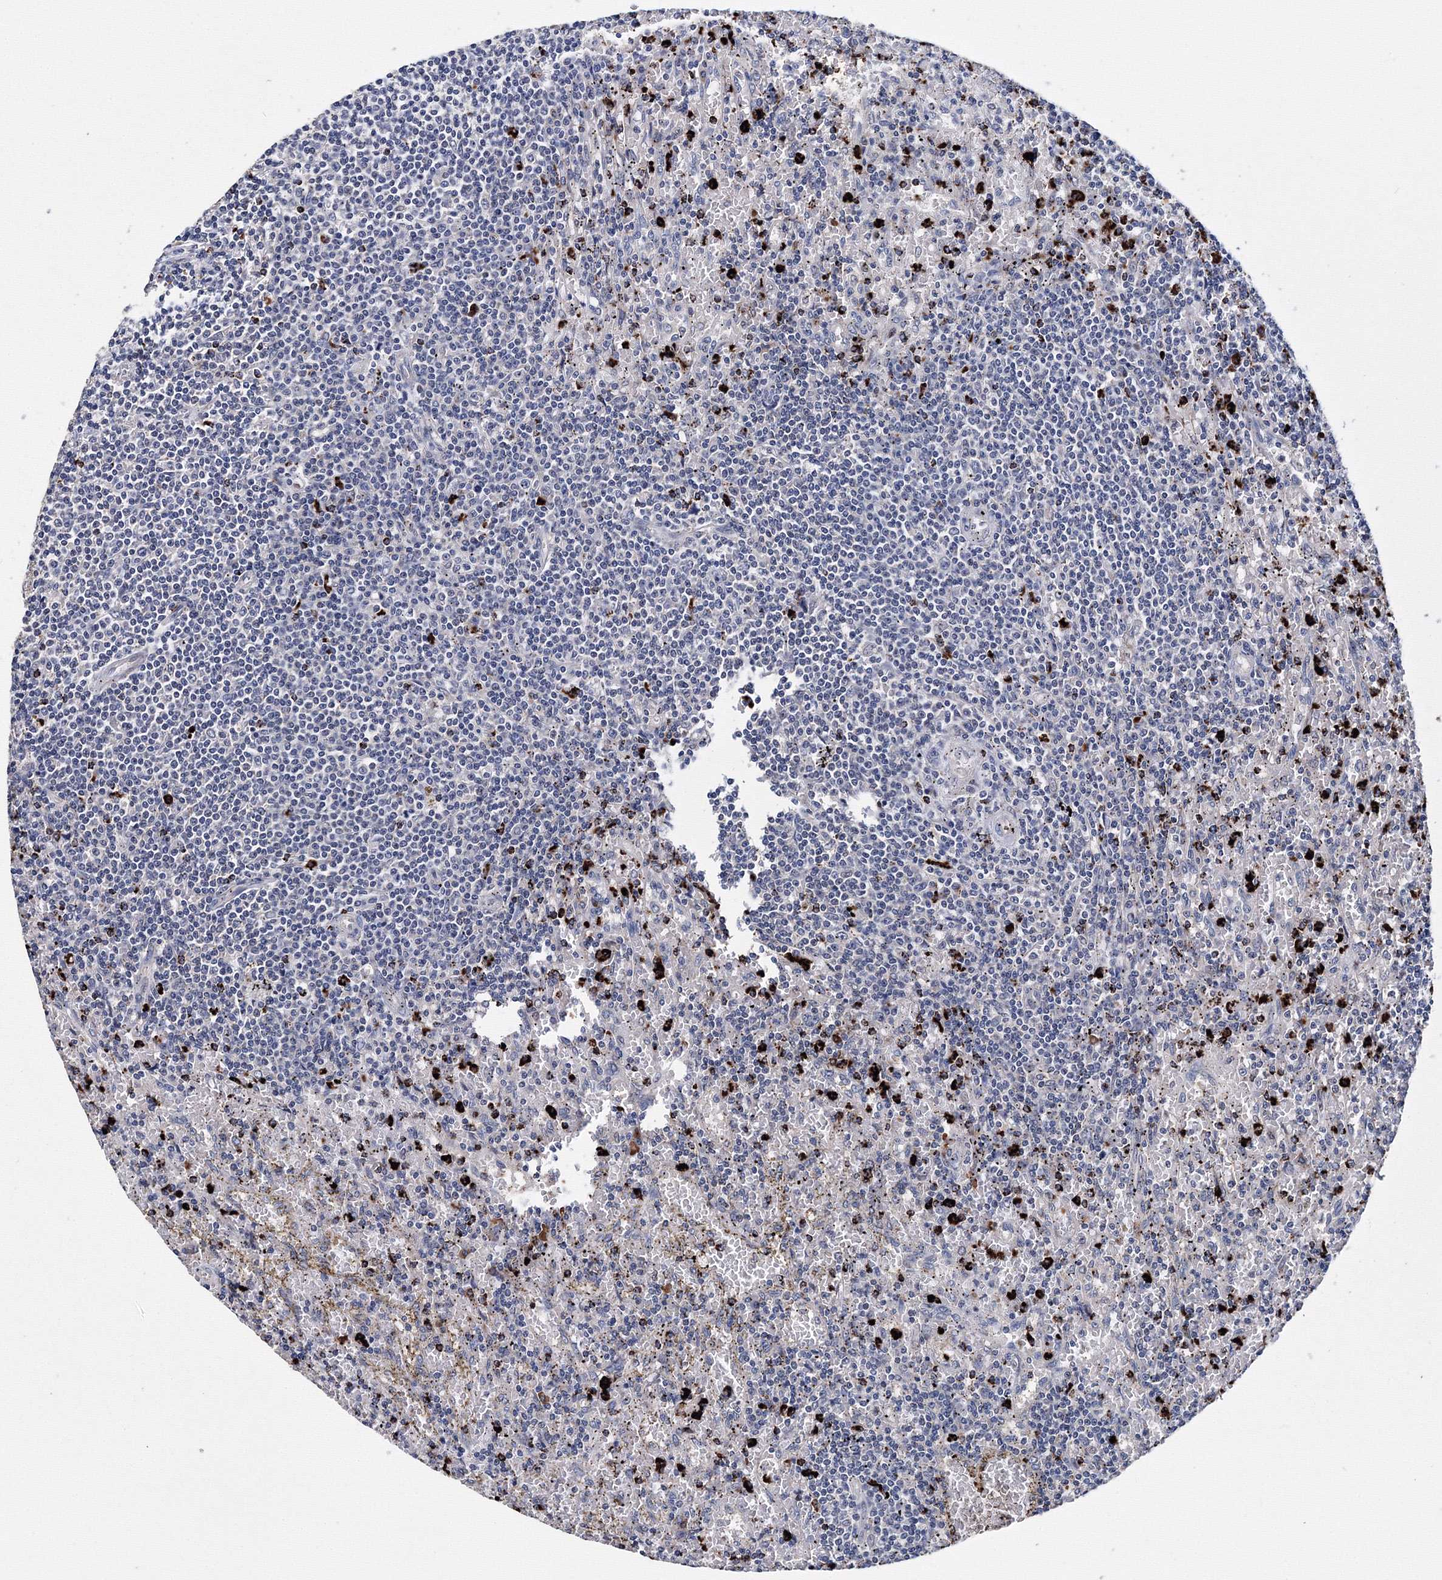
{"staining": {"intensity": "negative", "quantity": "none", "location": "none"}, "tissue": "lymphoma", "cell_type": "Tumor cells", "image_type": "cancer", "snomed": [{"axis": "morphology", "description": "Malignant lymphoma, non-Hodgkin's type, Low grade"}, {"axis": "topography", "description": "Spleen"}], "caption": "High magnification brightfield microscopy of lymphoma stained with DAB (brown) and counterstained with hematoxylin (blue): tumor cells show no significant expression.", "gene": "PHYKPL", "patient": {"sex": "male", "age": 76}}